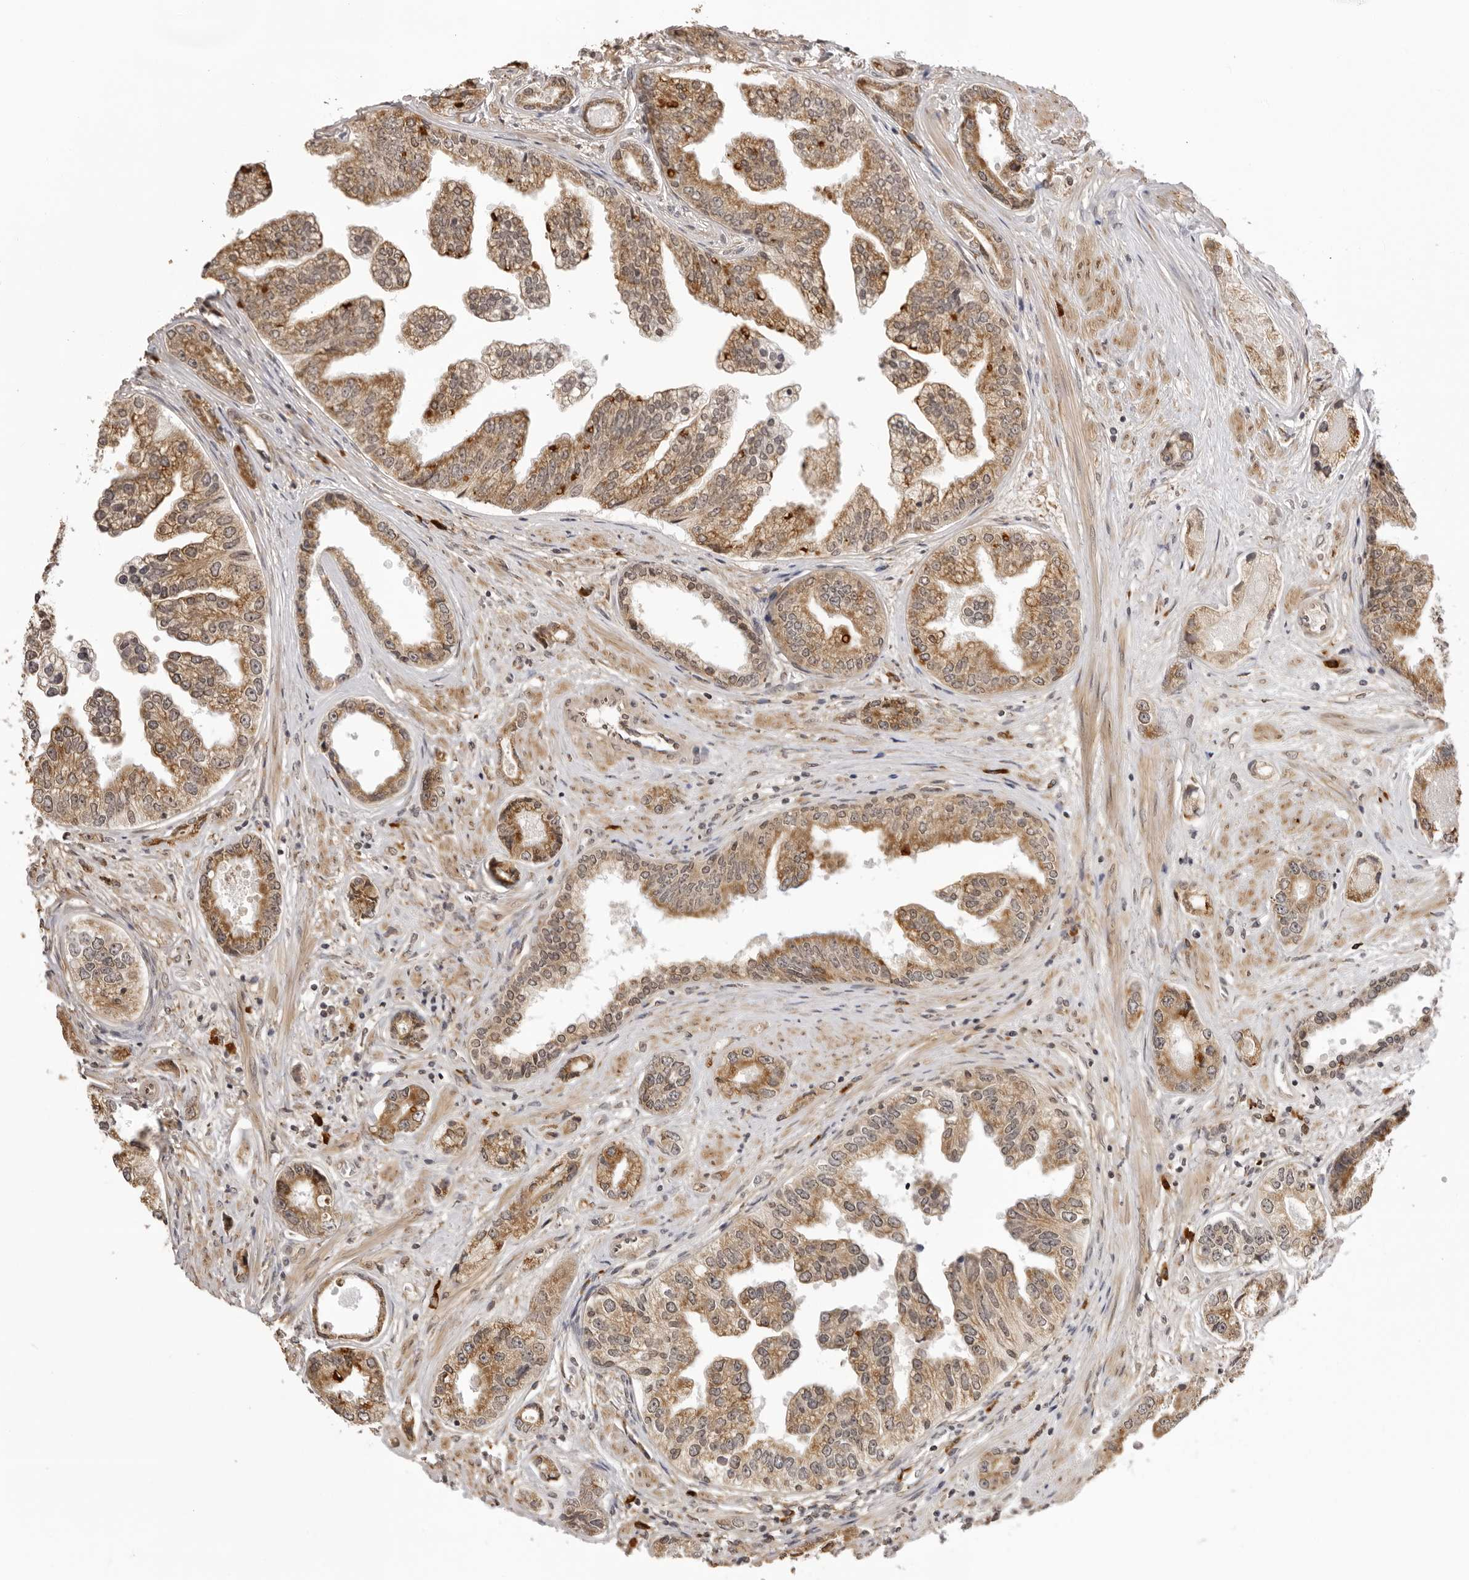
{"staining": {"intensity": "moderate", "quantity": ">75%", "location": "cytoplasmic/membranous"}, "tissue": "prostate cancer", "cell_type": "Tumor cells", "image_type": "cancer", "snomed": [{"axis": "morphology", "description": "Adenocarcinoma, High grade"}, {"axis": "topography", "description": "Prostate"}], "caption": "Prostate cancer tissue displays moderate cytoplasmic/membranous positivity in about >75% of tumor cells, visualized by immunohistochemistry.", "gene": "ZC3H11A", "patient": {"sex": "male", "age": 61}}